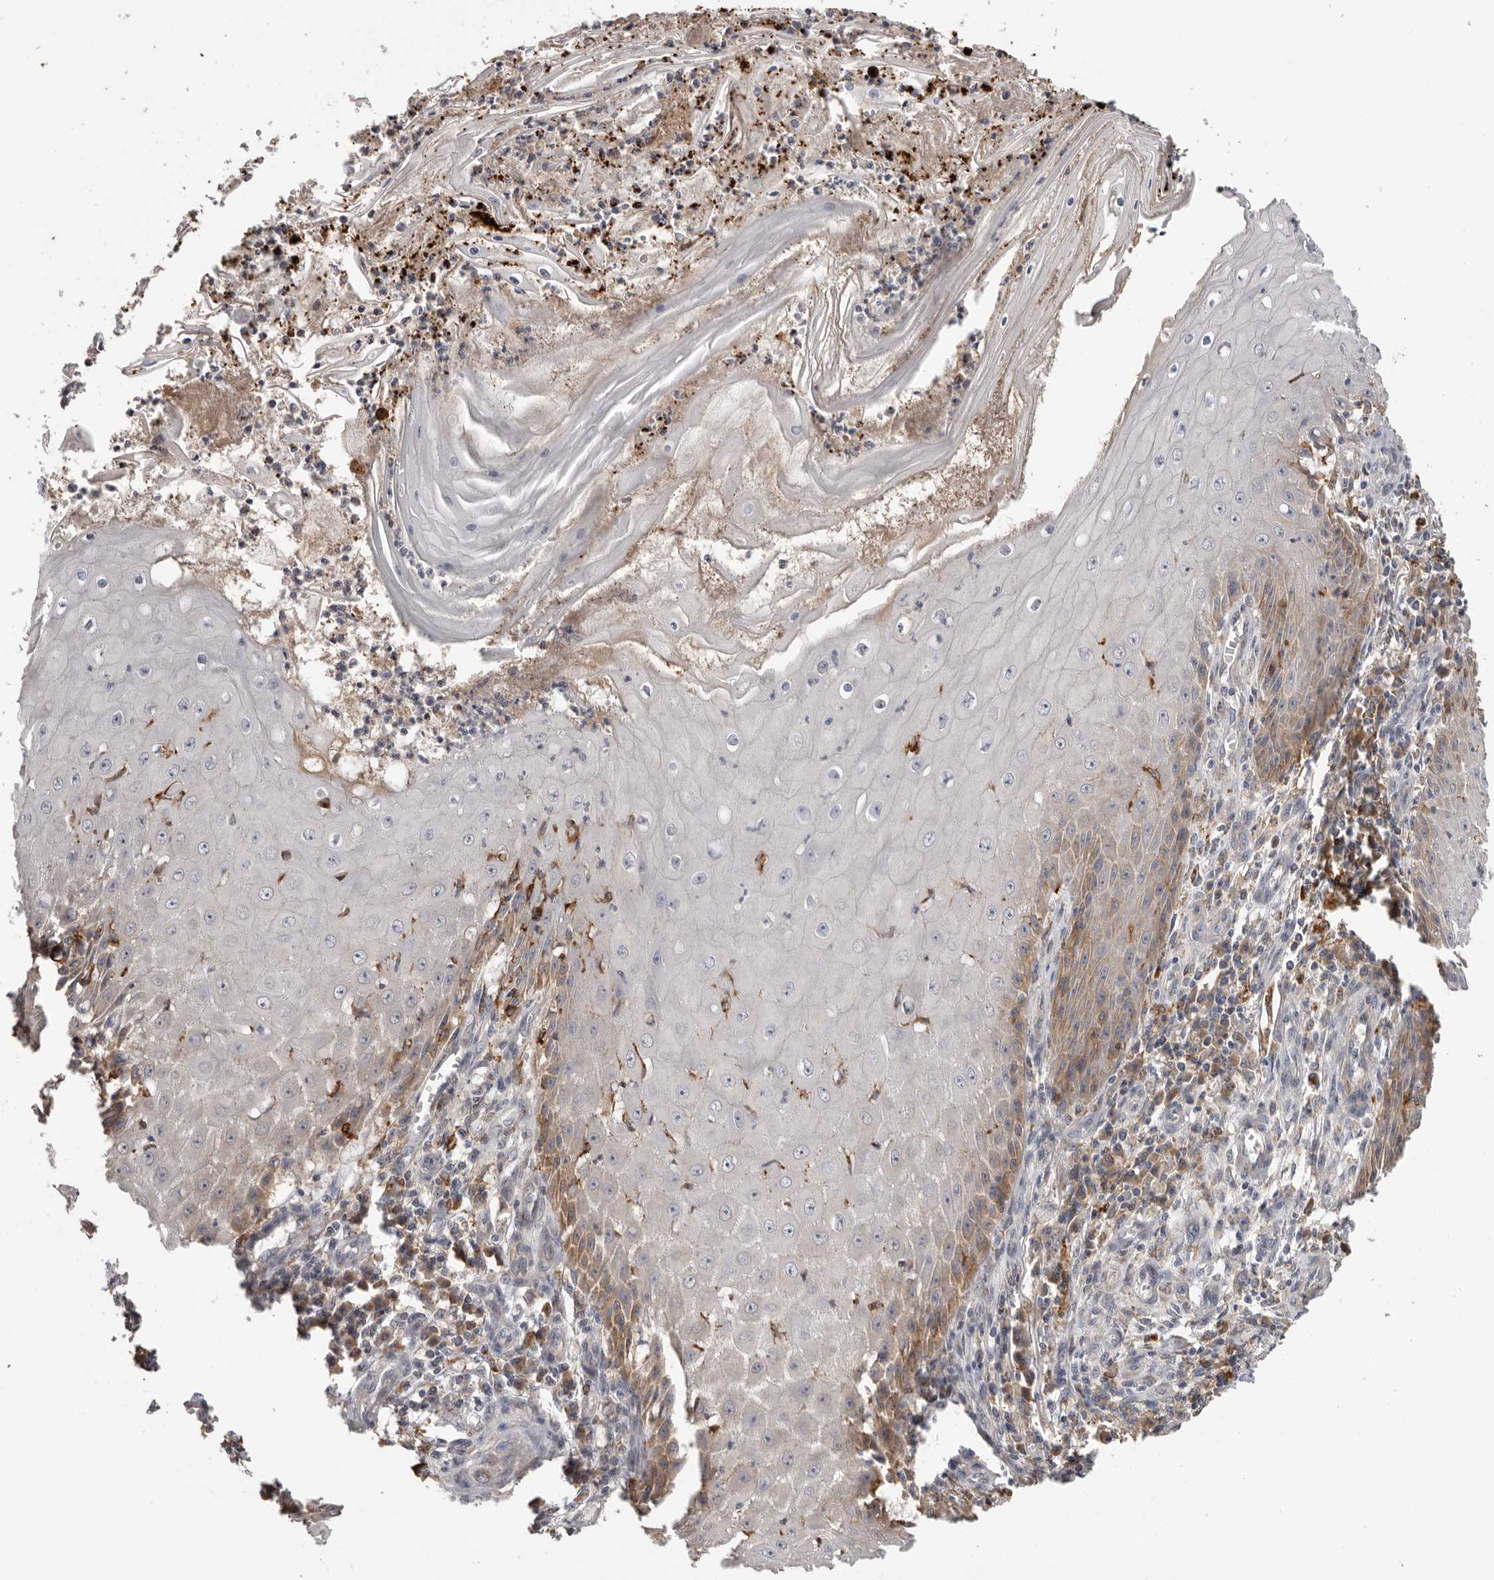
{"staining": {"intensity": "moderate", "quantity": "<25%", "location": "cytoplasmic/membranous"}, "tissue": "skin cancer", "cell_type": "Tumor cells", "image_type": "cancer", "snomed": [{"axis": "morphology", "description": "Squamous cell carcinoma, NOS"}, {"axis": "topography", "description": "Skin"}], "caption": "The histopathology image shows immunohistochemical staining of skin cancer. There is moderate cytoplasmic/membranous staining is appreciated in about <25% of tumor cells.", "gene": "TFRC", "patient": {"sex": "female", "age": 73}}